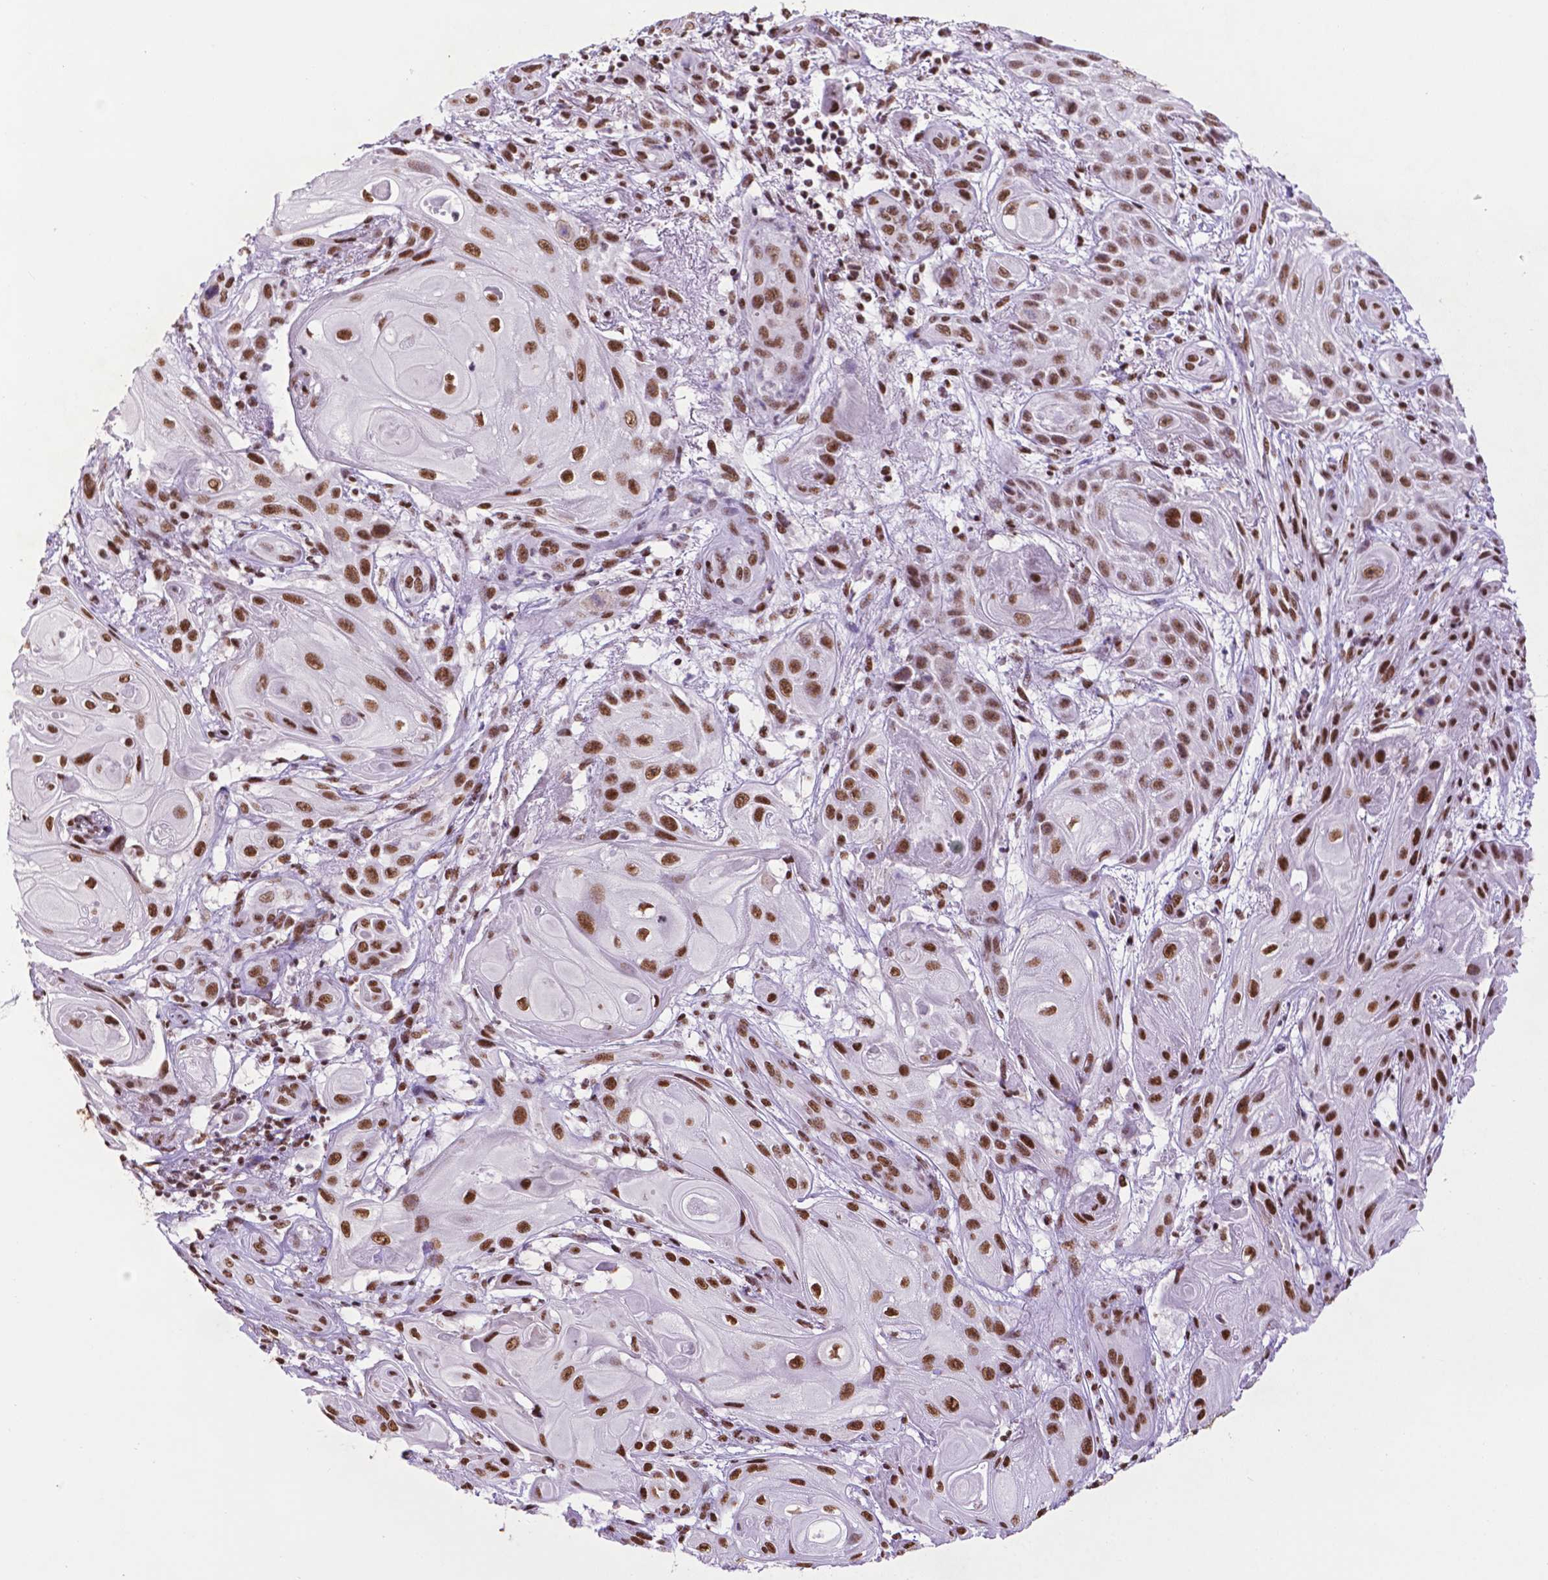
{"staining": {"intensity": "strong", "quantity": ">75%", "location": "nuclear"}, "tissue": "skin cancer", "cell_type": "Tumor cells", "image_type": "cancer", "snomed": [{"axis": "morphology", "description": "Squamous cell carcinoma, NOS"}, {"axis": "topography", "description": "Skin"}], "caption": "DAB immunohistochemical staining of human skin cancer displays strong nuclear protein staining in approximately >75% of tumor cells.", "gene": "CCAR2", "patient": {"sex": "male", "age": 62}}